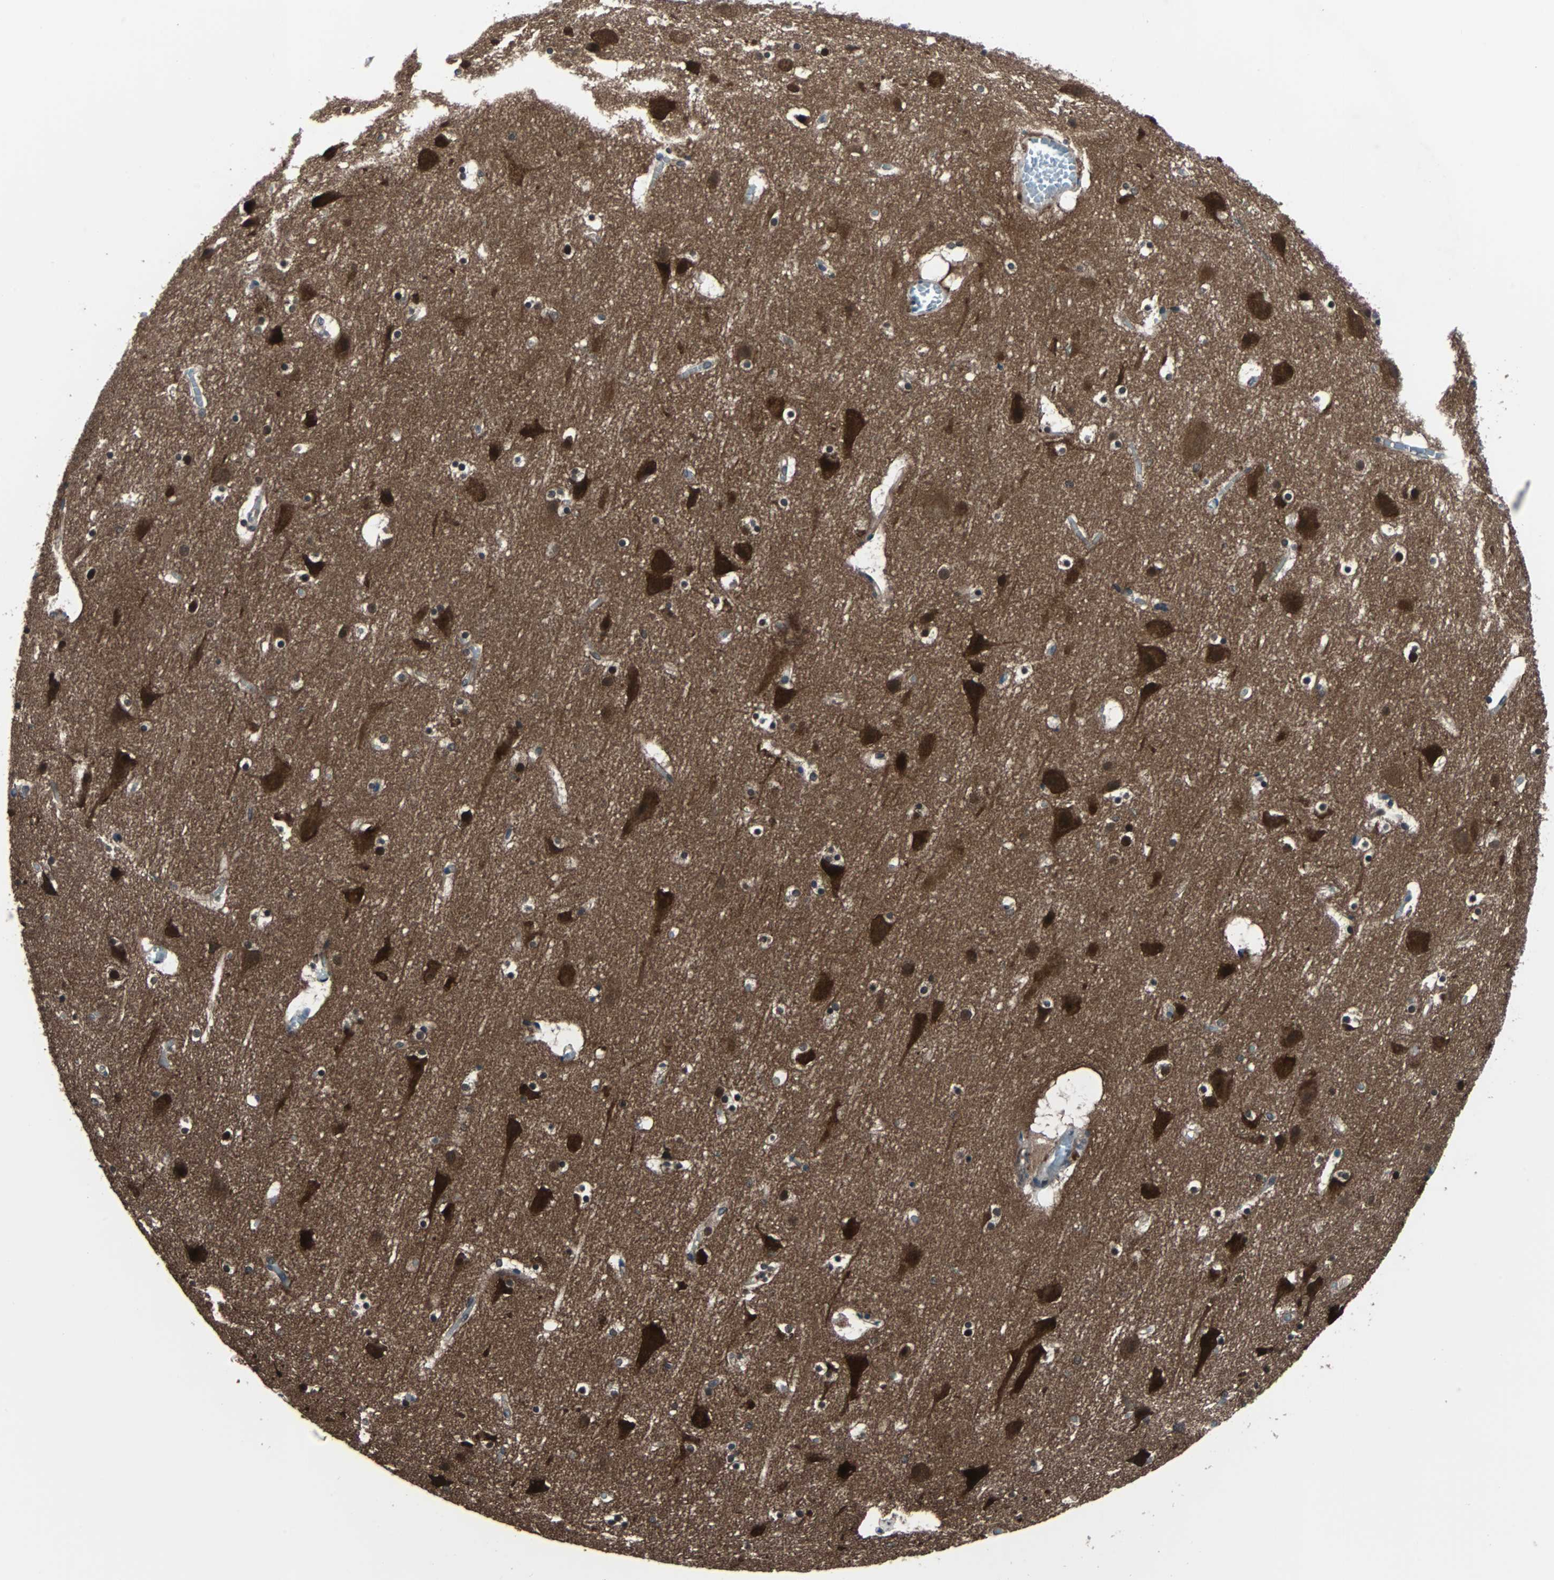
{"staining": {"intensity": "weak", "quantity": ">75%", "location": "cytoplasmic/membranous"}, "tissue": "cerebral cortex", "cell_type": "Endothelial cells", "image_type": "normal", "snomed": [{"axis": "morphology", "description": "Normal tissue, NOS"}, {"axis": "topography", "description": "Cerebral cortex"}], "caption": "The immunohistochemical stain shows weak cytoplasmic/membranous staining in endothelial cells of unremarkable cerebral cortex.", "gene": "PAK1", "patient": {"sex": "male", "age": 45}}